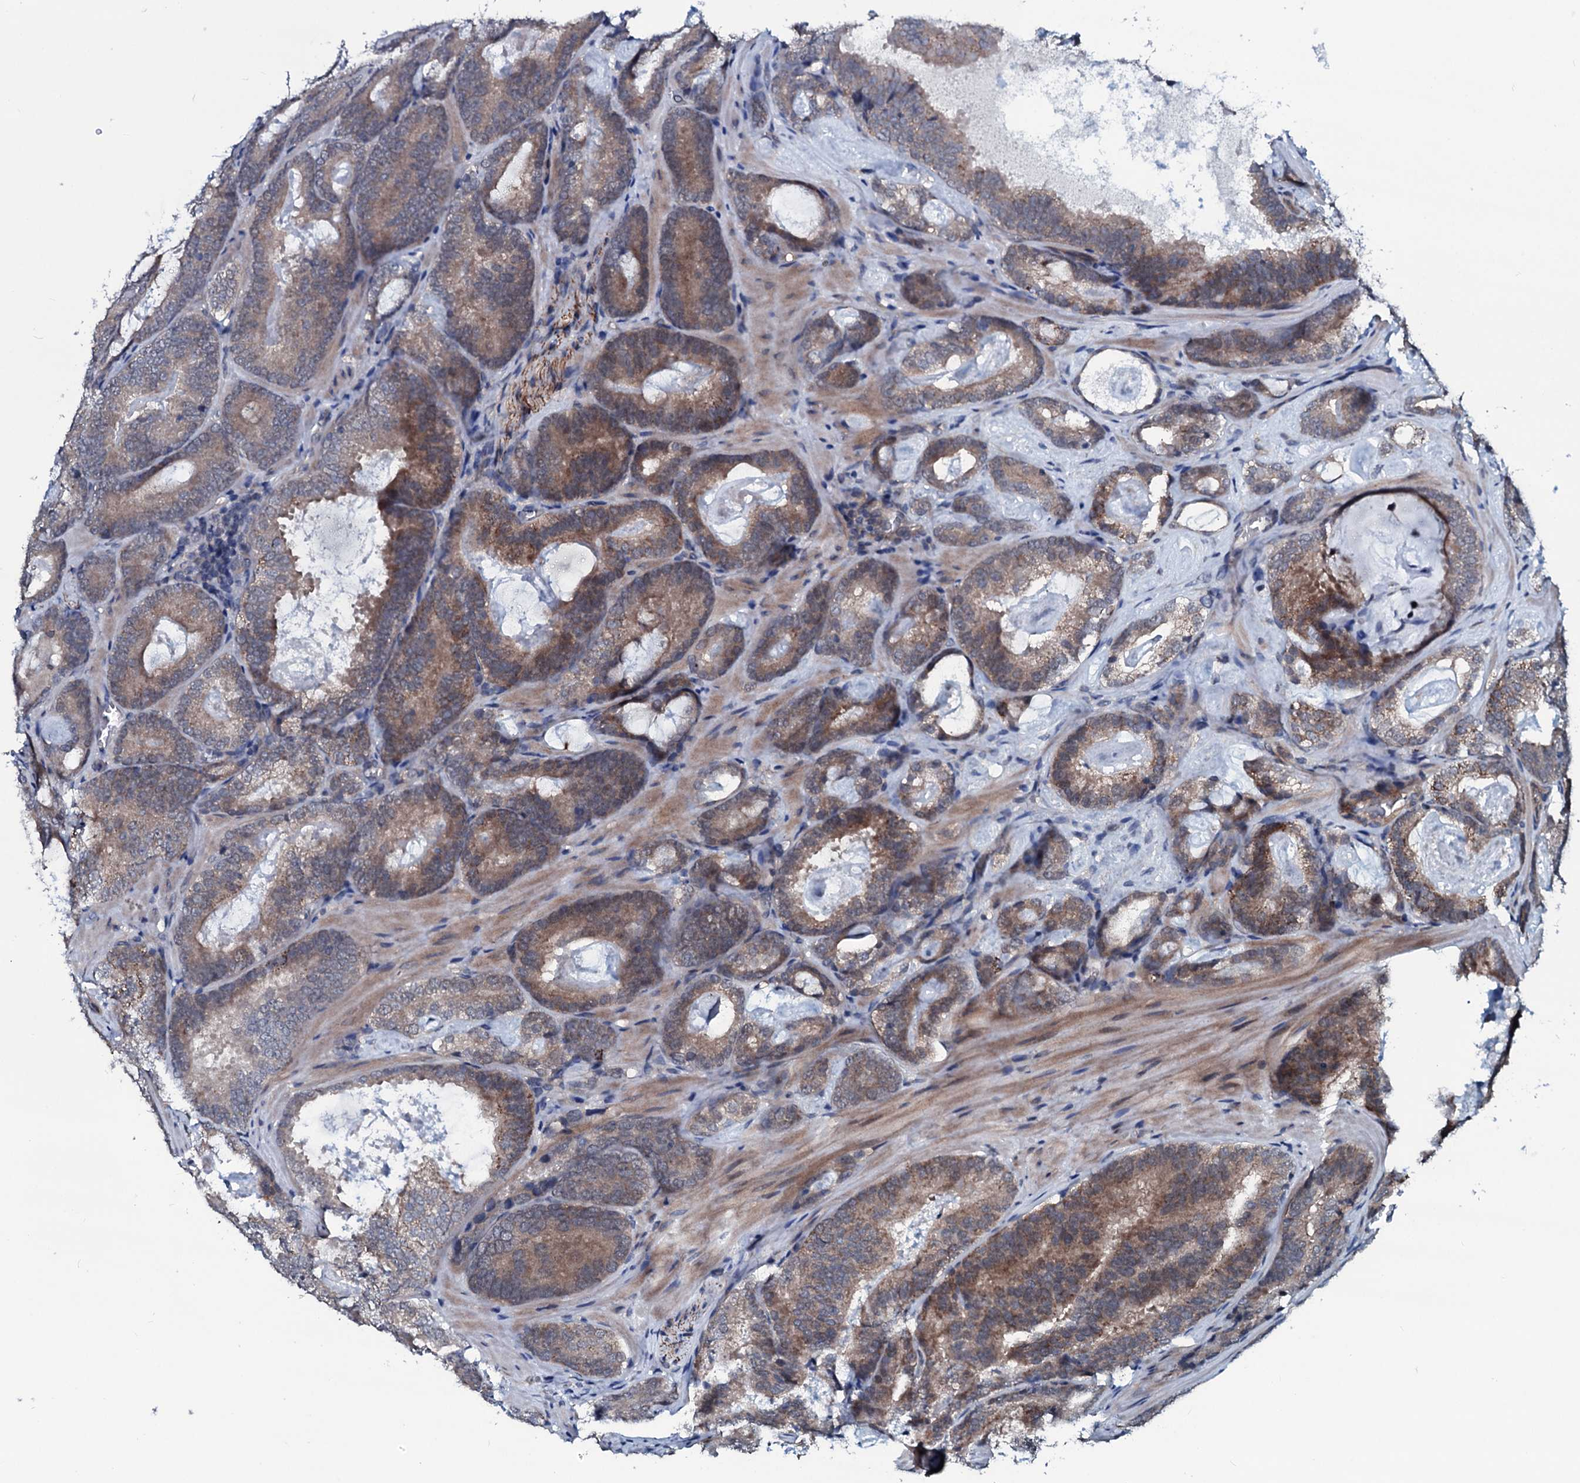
{"staining": {"intensity": "moderate", "quantity": "25%-75%", "location": "cytoplasmic/membranous"}, "tissue": "prostate cancer", "cell_type": "Tumor cells", "image_type": "cancer", "snomed": [{"axis": "morphology", "description": "Adenocarcinoma, Low grade"}, {"axis": "topography", "description": "Prostate"}], "caption": "DAB immunohistochemical staining of human prostate cancer demonstrates moderate cytoplasmic/membranous protein staining in approximately 25%-75% of tumor cells. Immunohistochemistry (ihc) stains the protein in brown and the nuclei are stained blue.", "gene": "OGFOD2", "patient": {"sex": "male", "age": 60}}